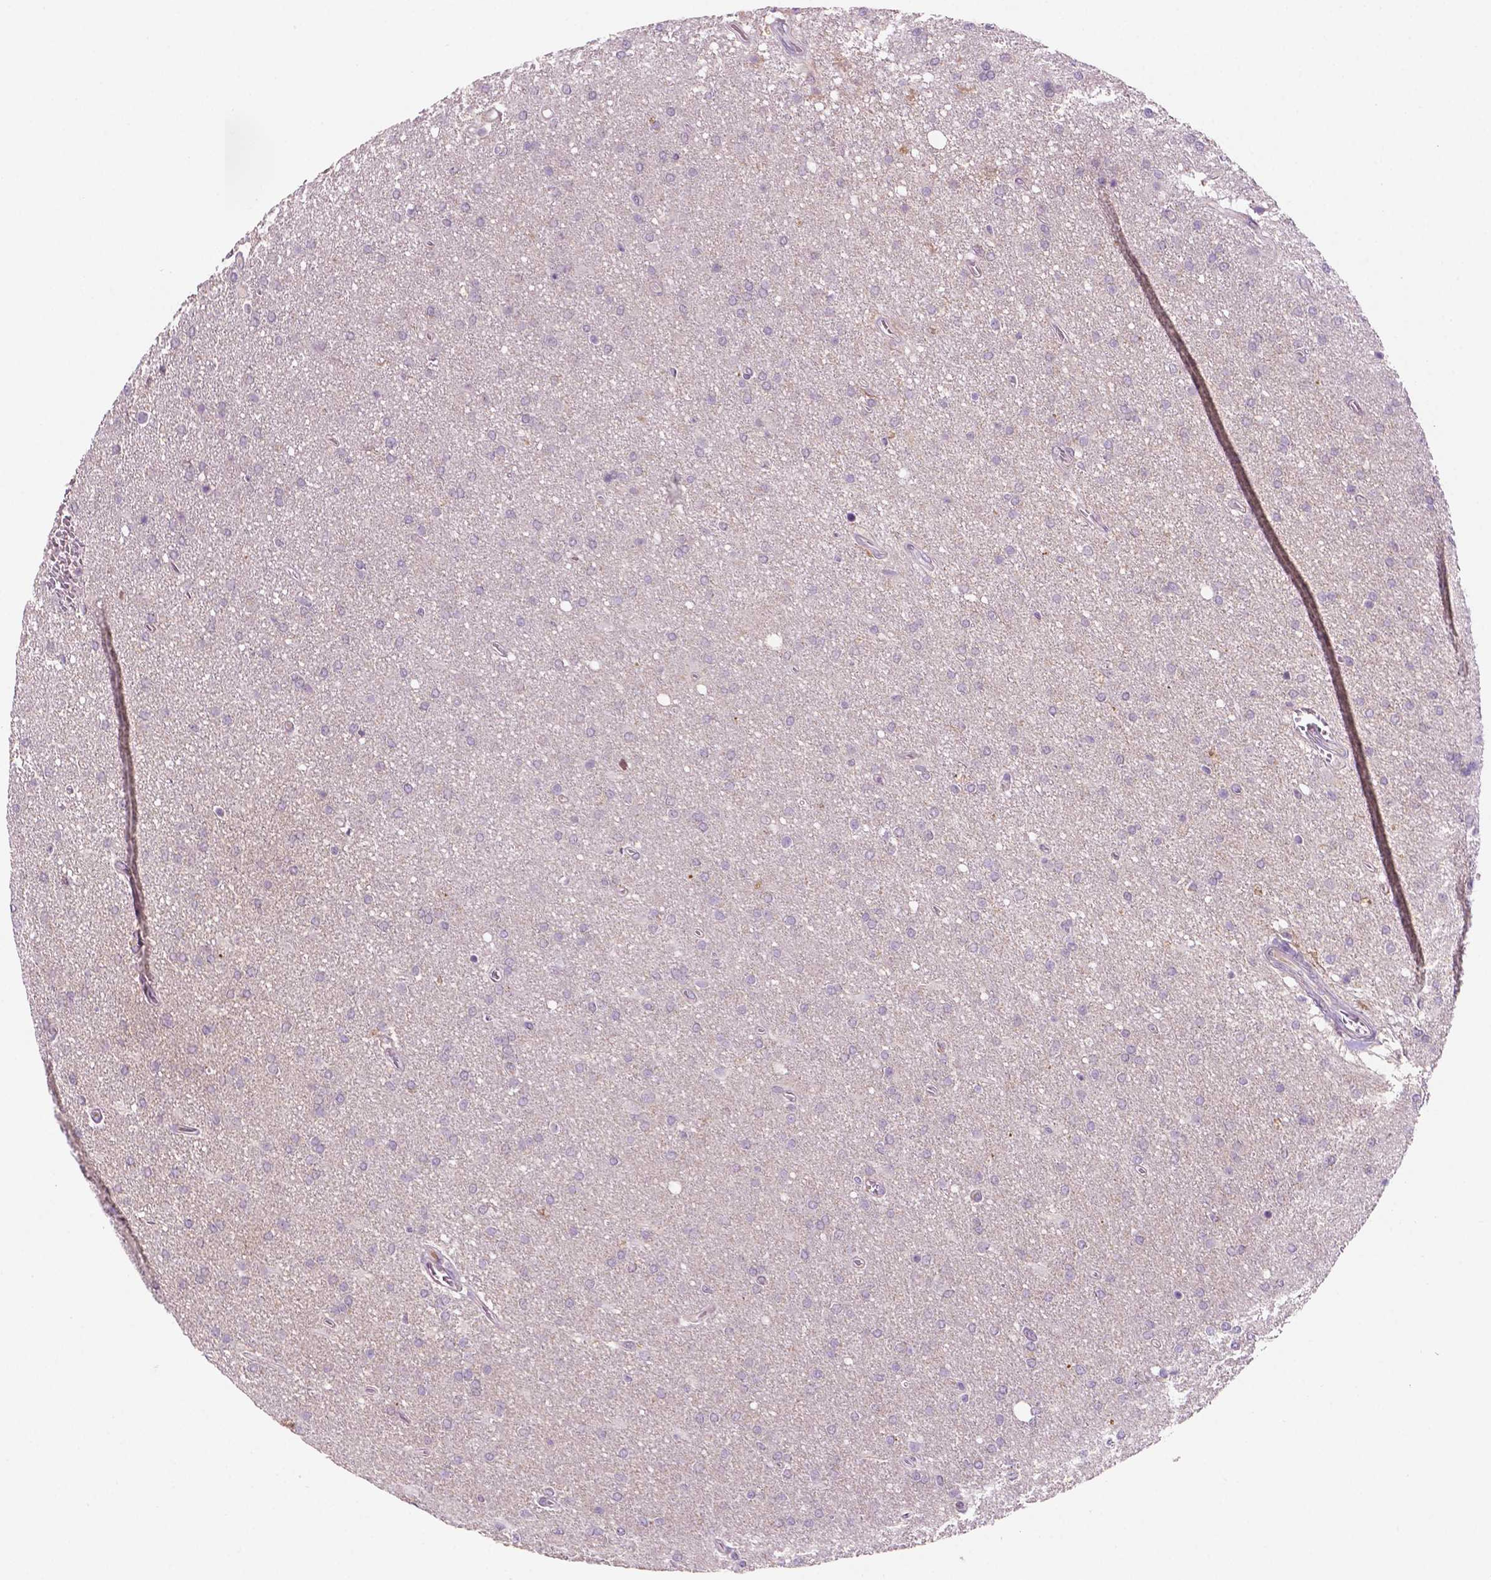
{"staining": {"intensity": "negative", "quantity": "none", "location": "none"}, "tissue": "glioma", "cell_type": "Tumor cells", "image_type": "cancer", "snomed": [{"axis": "morphology", "description": "Glioma, malignant, High grade"}, {"axis": "topography", "description": "Cerebral cortex"}], "caption": "A high-resolution photomicrograph shows immunohistochemistry (IHC) staining of glioma, which displays no significant positivity in tumor cells. (DAB (3,3'-diaminobenzidine) IHC, high magnification).", "gene": "FBLN1", "patient": {"sex": "male", "age": 70}}